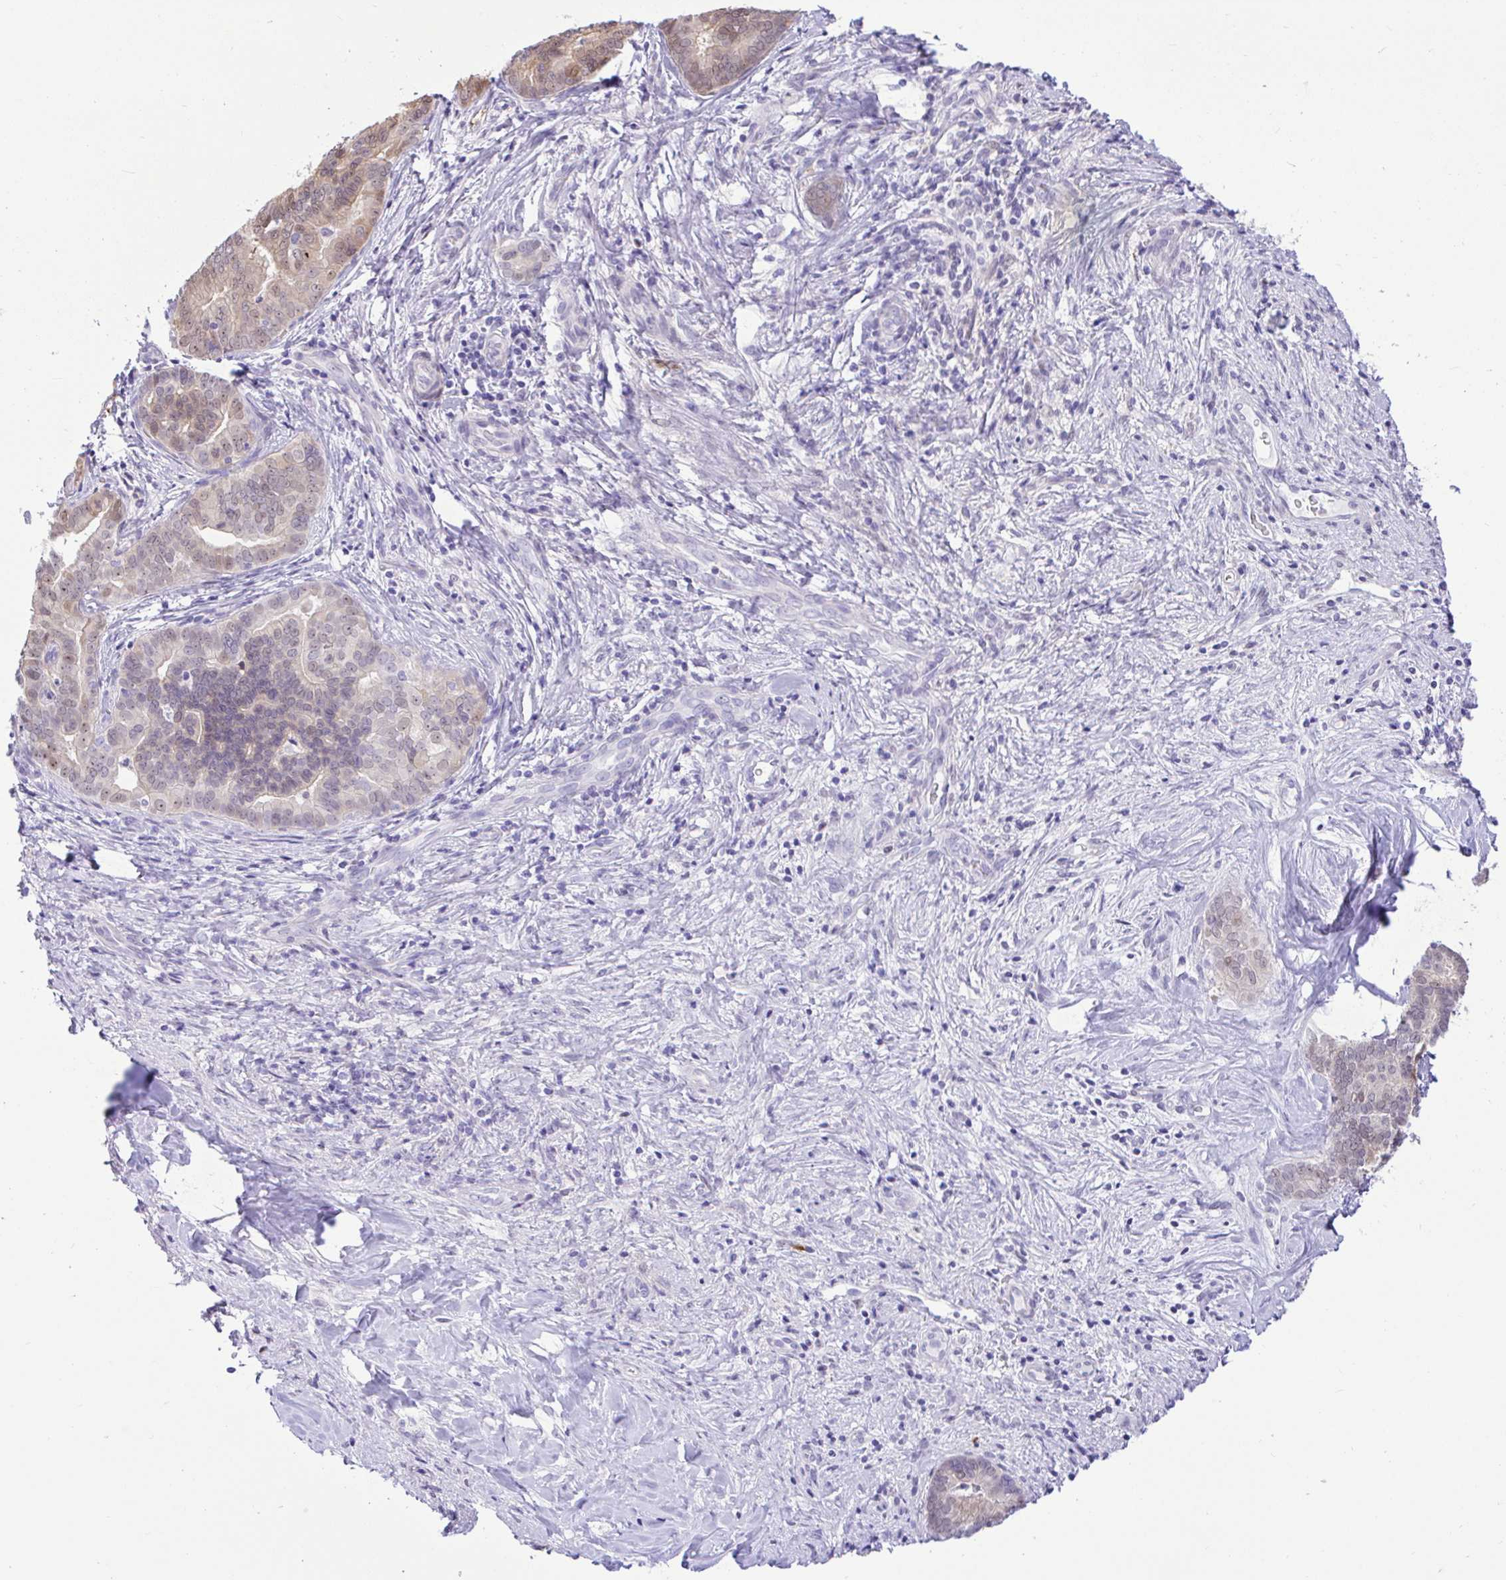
{"staining": {"intensity": "weak", "quantity": "<25%", "location": "cytoplasmic/membranous,nuclear"}, "tissue": "liver cancer", "cell_type": "Tumor cells", "image_type": "cancer", "snomed": [{"axis": "morphology", "description": "Cholangiocarcinoma"}, {"axis": "topography", "description": "Liver"}], "caption": "Protein analysis of liver cancer (cholangiocarcinoma) shows no significant staining in tumor cells.", "gene": "ZNF485", "patient": {"sex": "female", "age": 64}}